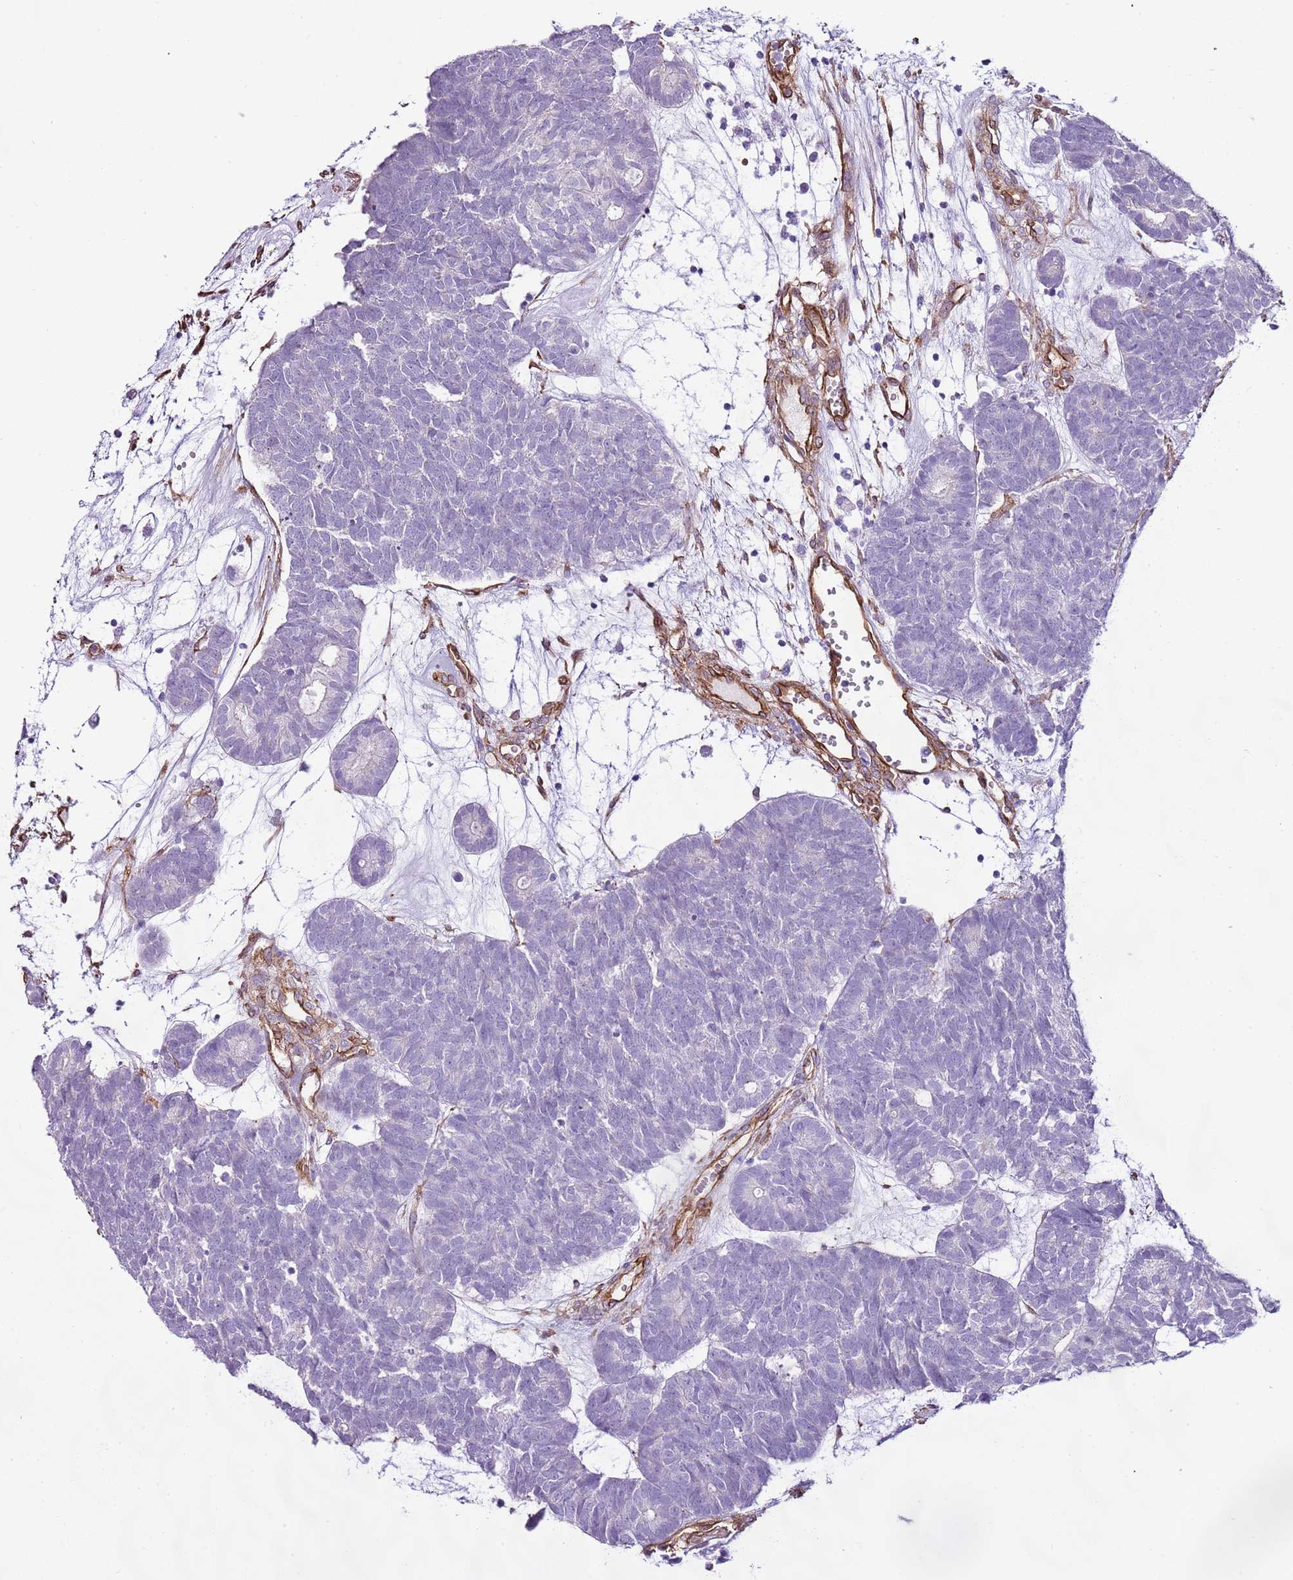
{"staining": {"intensity": "negative", "quantity": "none", "location": "none"}, "tissue": "head and neck cancer", "cell_type": "Tumor cells", "image_type": "cancer", "snomed": [{"axis": "morphology", "description": "Adenocarcinoma, NOS"}, {"axis": "topography", "description": "Head-Neck"}], "caption": "A micrograph of human adenocarcinoma (head and neck) is negative for staining in tumor cells.", "gene": "CTDSPL", "patient": {"sex": "female", "age": 81}}